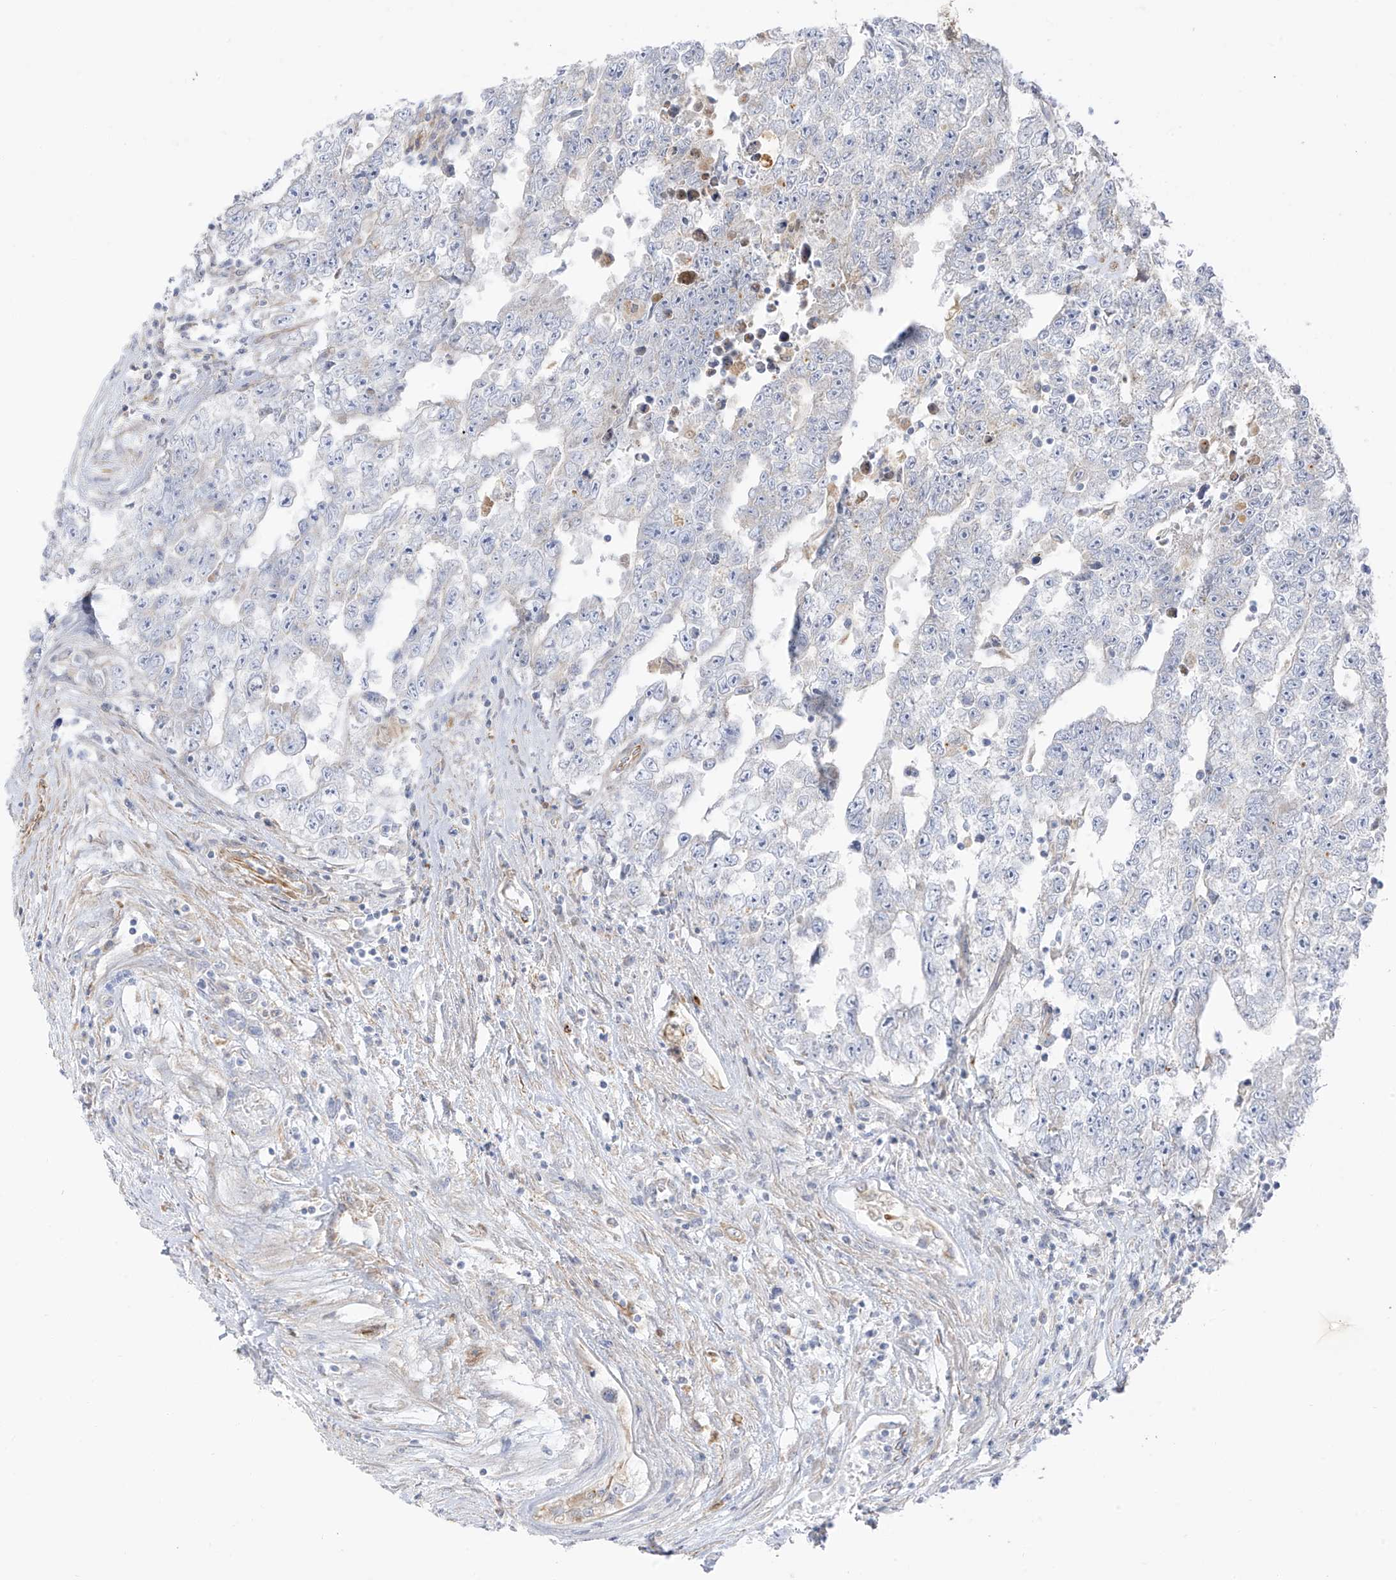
{"staining": {"intensity": "negative", "quantity": "none", "location": "none"}, "tissue": "testis cancer", "cell_type": "Tumor cells", "image_type": "cancer", "snomed": [{"axis": "morphology", "description": "Carcinoma, Embryonal, NOS"}, {"axis": "topography", "description": "Testis"}], "caption": "Human embryonal carcinoma (testis) stained for a protein using IHC demonstrates no staining in tumor cells.", "gene": "TAL2", "patient": {"sex": "male", "age": 25}}